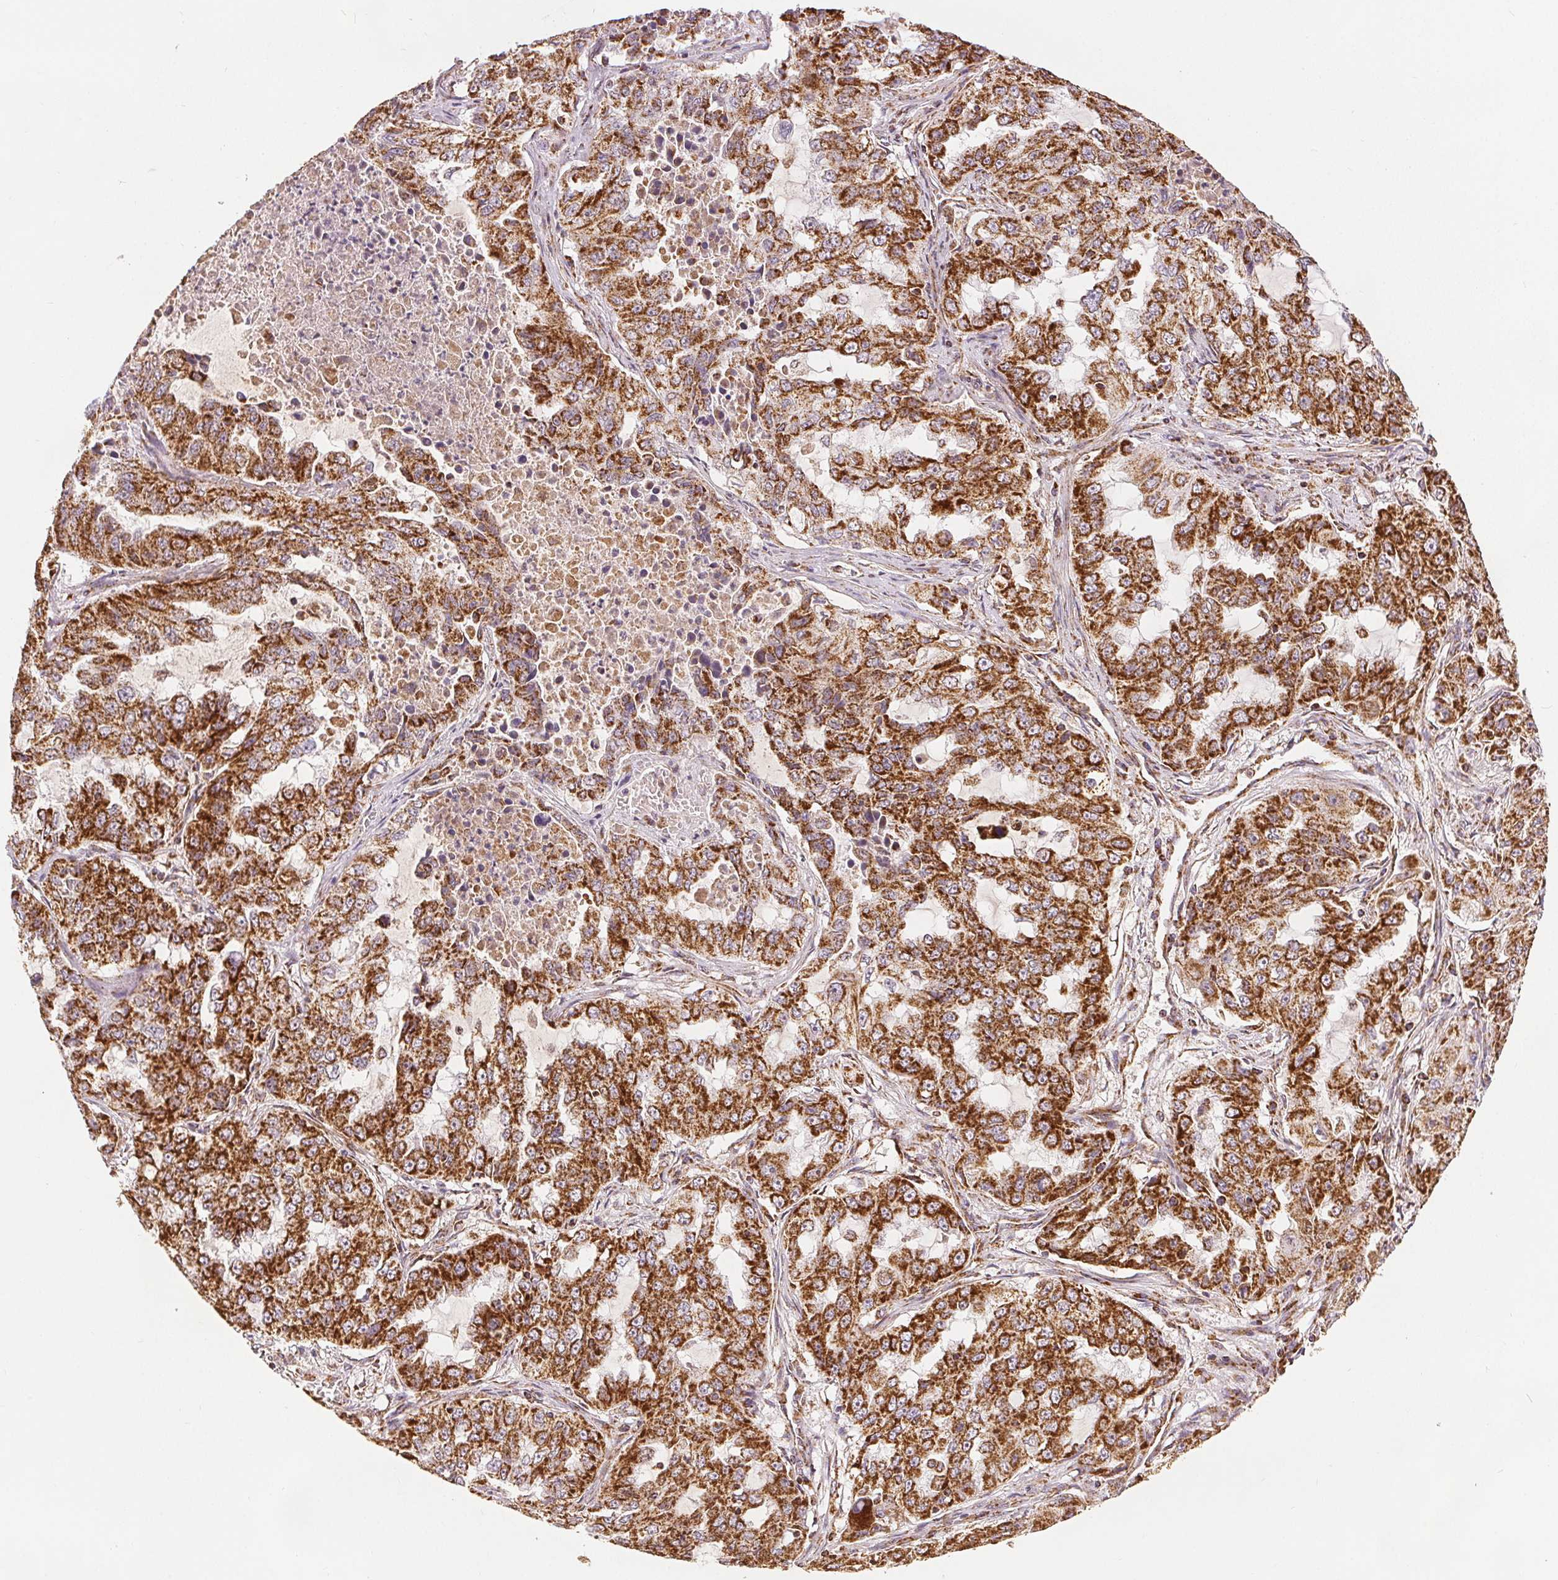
{"staining": {"intensity": "moderate", "quantity": ">75%", "location": "cytoplasmic/membranous"}, "tissue": "lung cancer", "cell_type": "Tumor cells", "image_type": "cancer", "snomed": [{"axis": "morphology", "description": "Adenocarcinoma, NOS"}, {"axis": "topography", "description": "Lung"}], "caption": "Tumor cells exhibit medium levels of moderate cytoplasmic/membranous staining in about >75% of cells in lung adenocarcinoma.", "gene": "SDHB", "patient": {"sex": "female", "age": 61}}